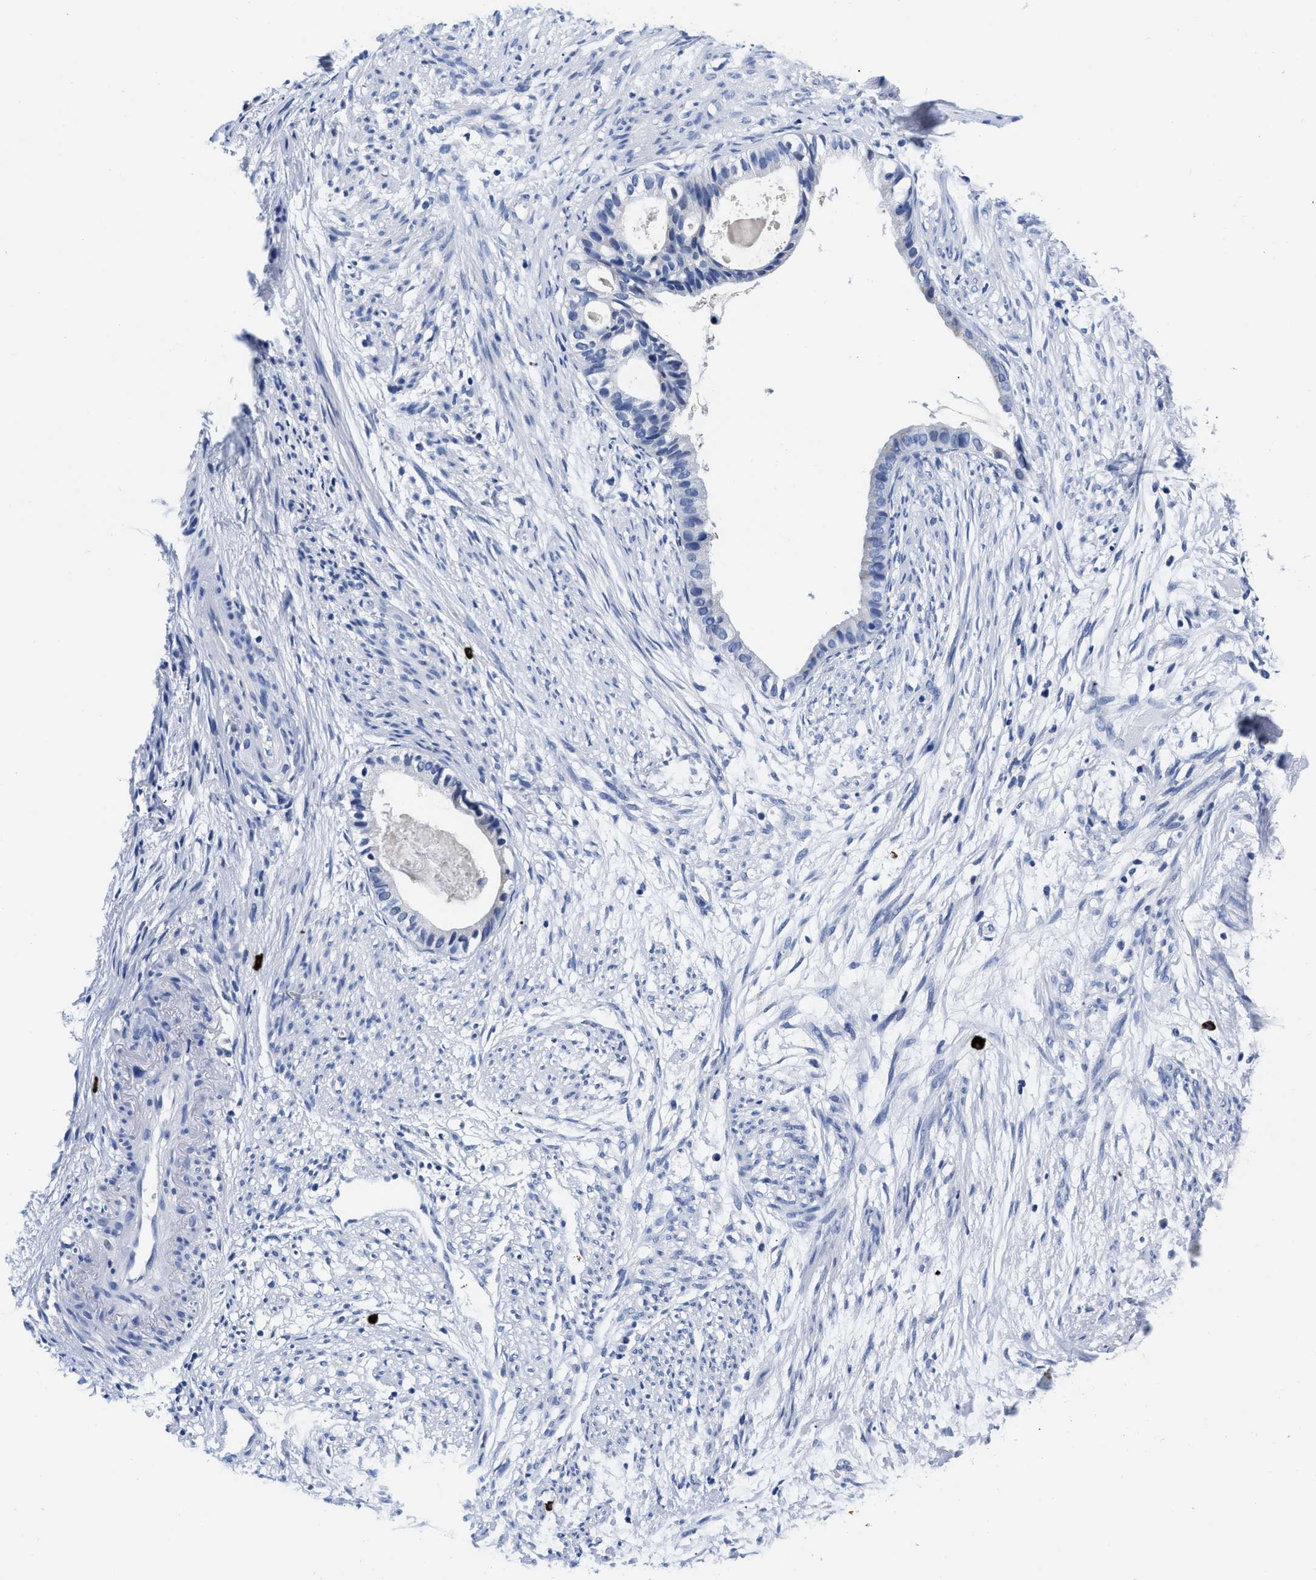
{"staining": {"intensity": "negative", "quantity": "none", "location": "none"}, "tissue": "cervical cancer", "cell_type": "Tumor cells", "image_type": "cancer", "snomed": [{"axis": "morphology", "description": "Normal tissue, NOS"}, {"axis": "morphology", "description": "Adenocarcinoma, NOS"}, {"axis": "topography", "description": "Cervix"}, {"axis": "topography", "description": "Endometrium"}], "caption": "A high-resolution micrograph shows immunohistochemistry staining of cervical adenocarcinoma, which demonstrates no significant positivity in tumor cells.", "gene": "CER1", "patient": {"sex": "female", "age": 86}}